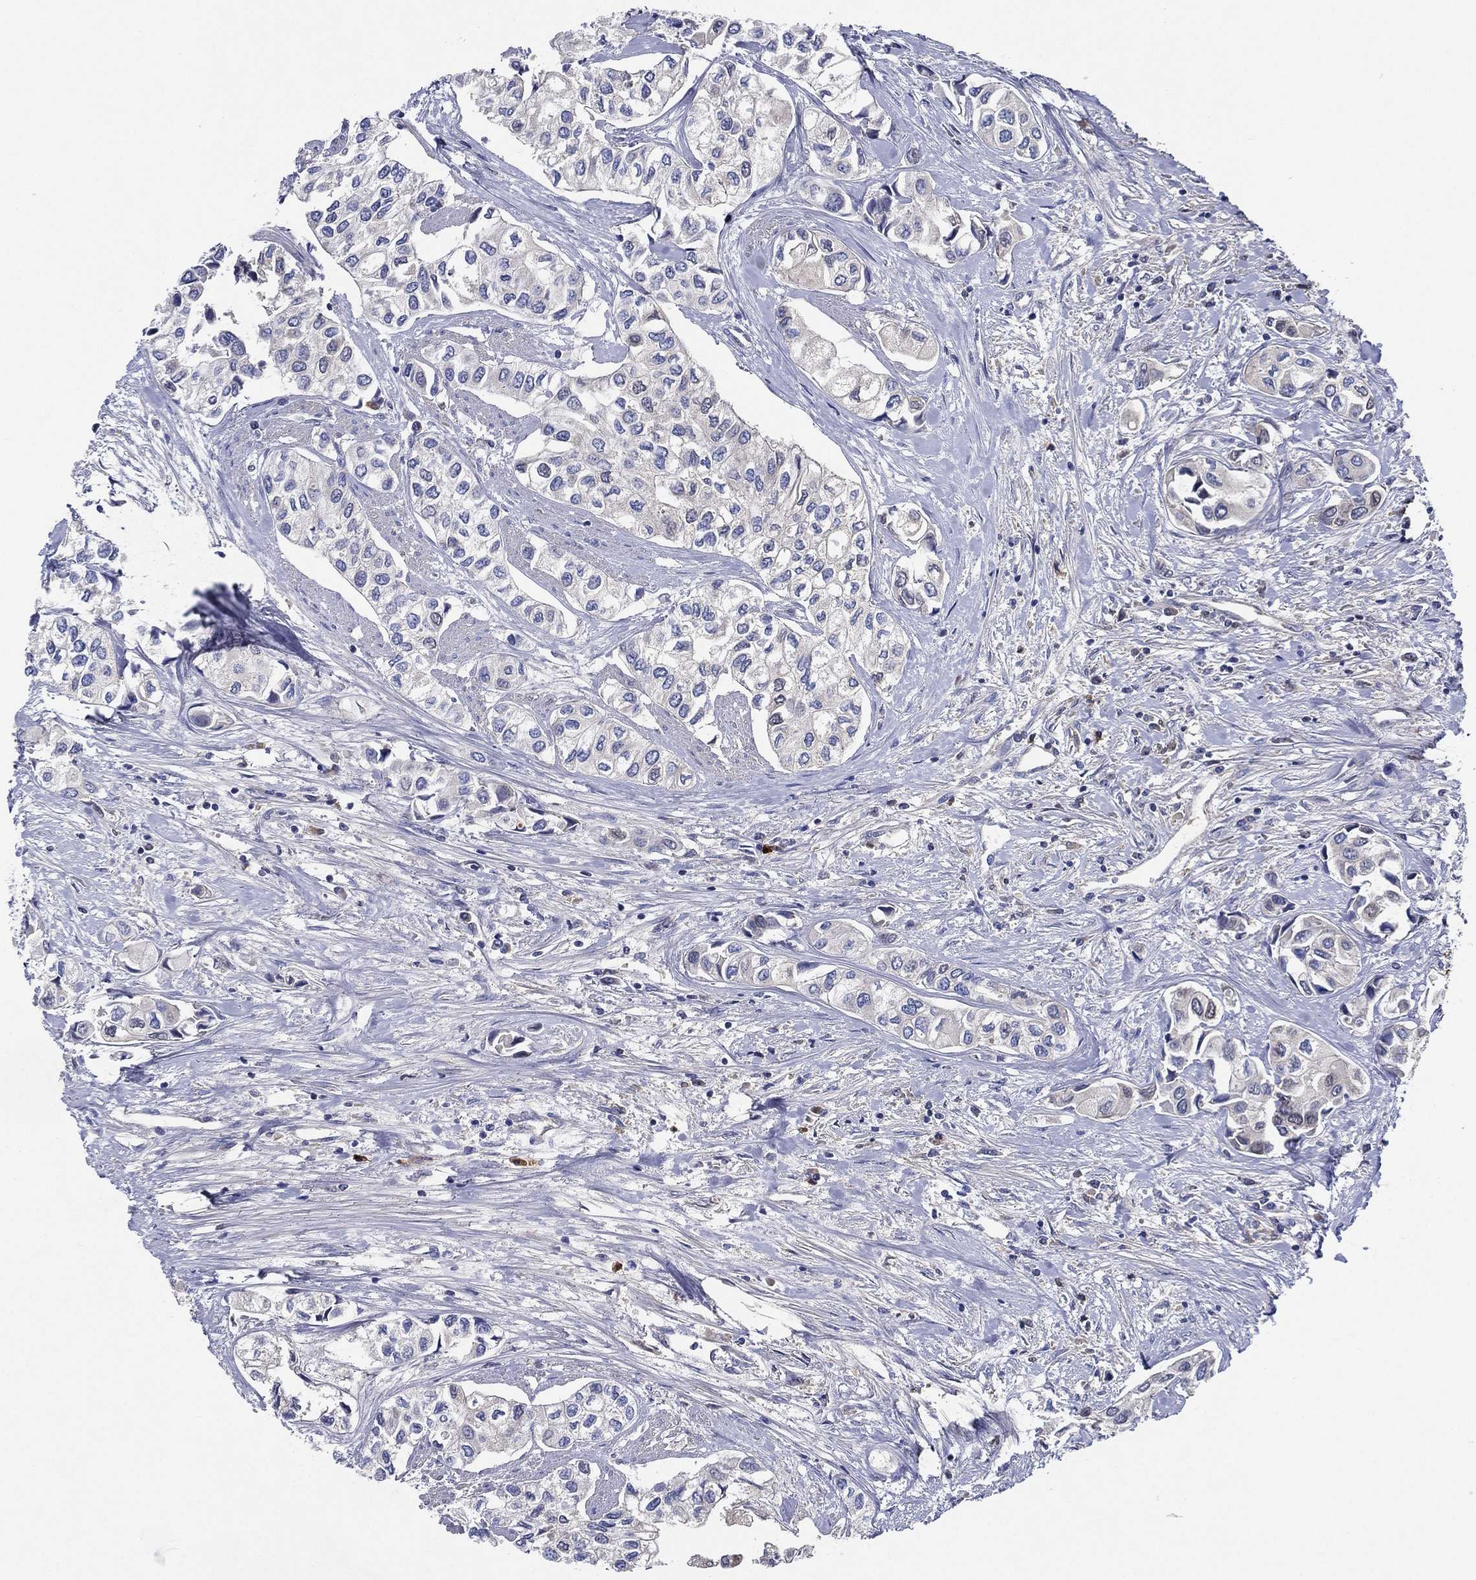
{"staining": {"intensity": "negative", "quantity": "none", "location": "none"}, "tissue": "urothelial cancer", "cell_type": "Tumor cells", "image_type": "cancer", "snomed": [{"axis": "morphology", "description": "Urothelial carcinoma, High grade"}, {"axis": "topography", "description": "Urinary bladder"}], "caption": "Tumor cells show no significant protein staining in urothelial carcinoma (high-grade).", "gene": "TMPRSS11D", "patient": {"sex": "male", "age": 73}}